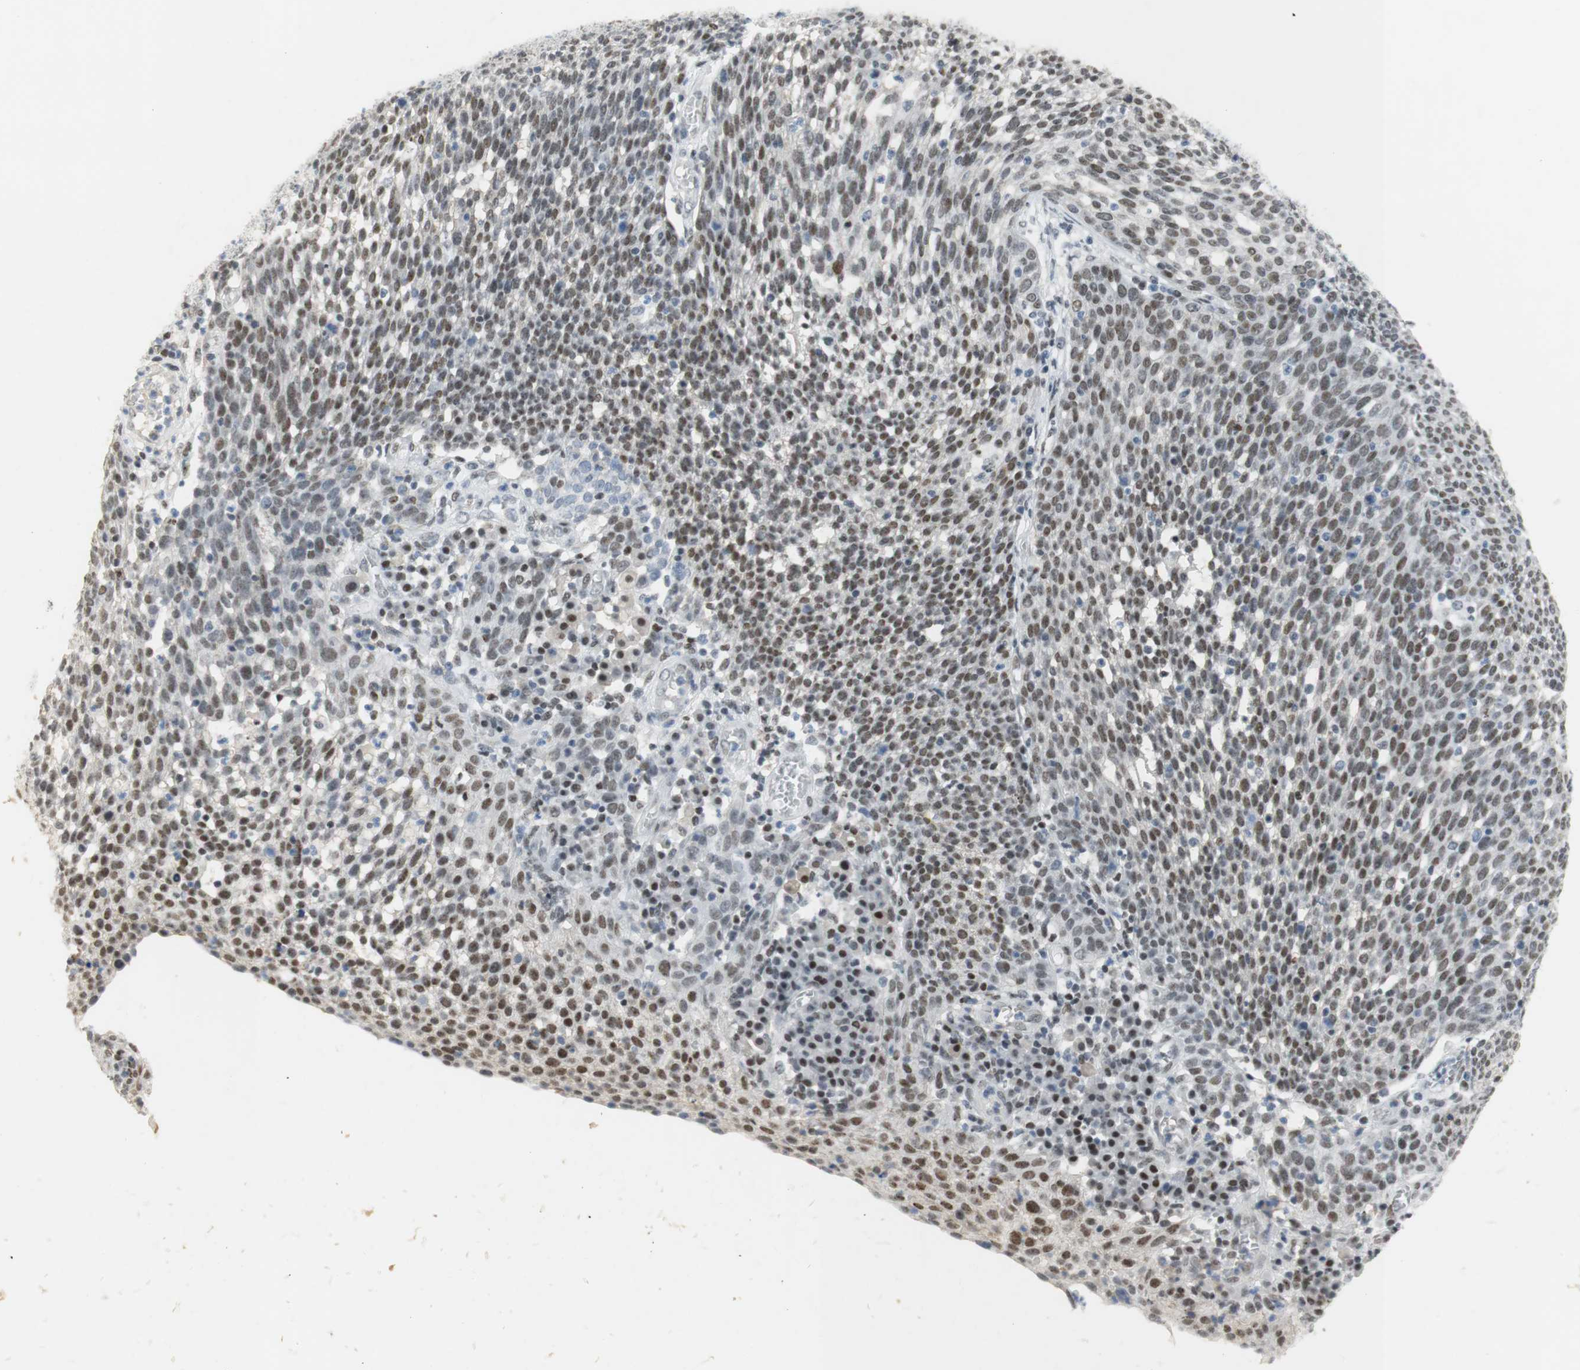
{"staining": {"intensity": "moderate", "quantity": ">75%", "location": "nuclear"}, "tissue": "cervical cancer", "cell_type": "Tumor cells", "image_type": "cancer", "snomed": [{"axis": "morphology", "description": "Squamous cell carcinoma, NOS"}, {"axis": "topography", "description": "Cervix"}], "caption": "A medium amount of moderate nuclear expression is identified in about >75% of tumor cells in cervical cancer (squamous cell carcinoma) tissue.", "gene": "BMI1", "patient": {"sex": "female", "age": 34}}